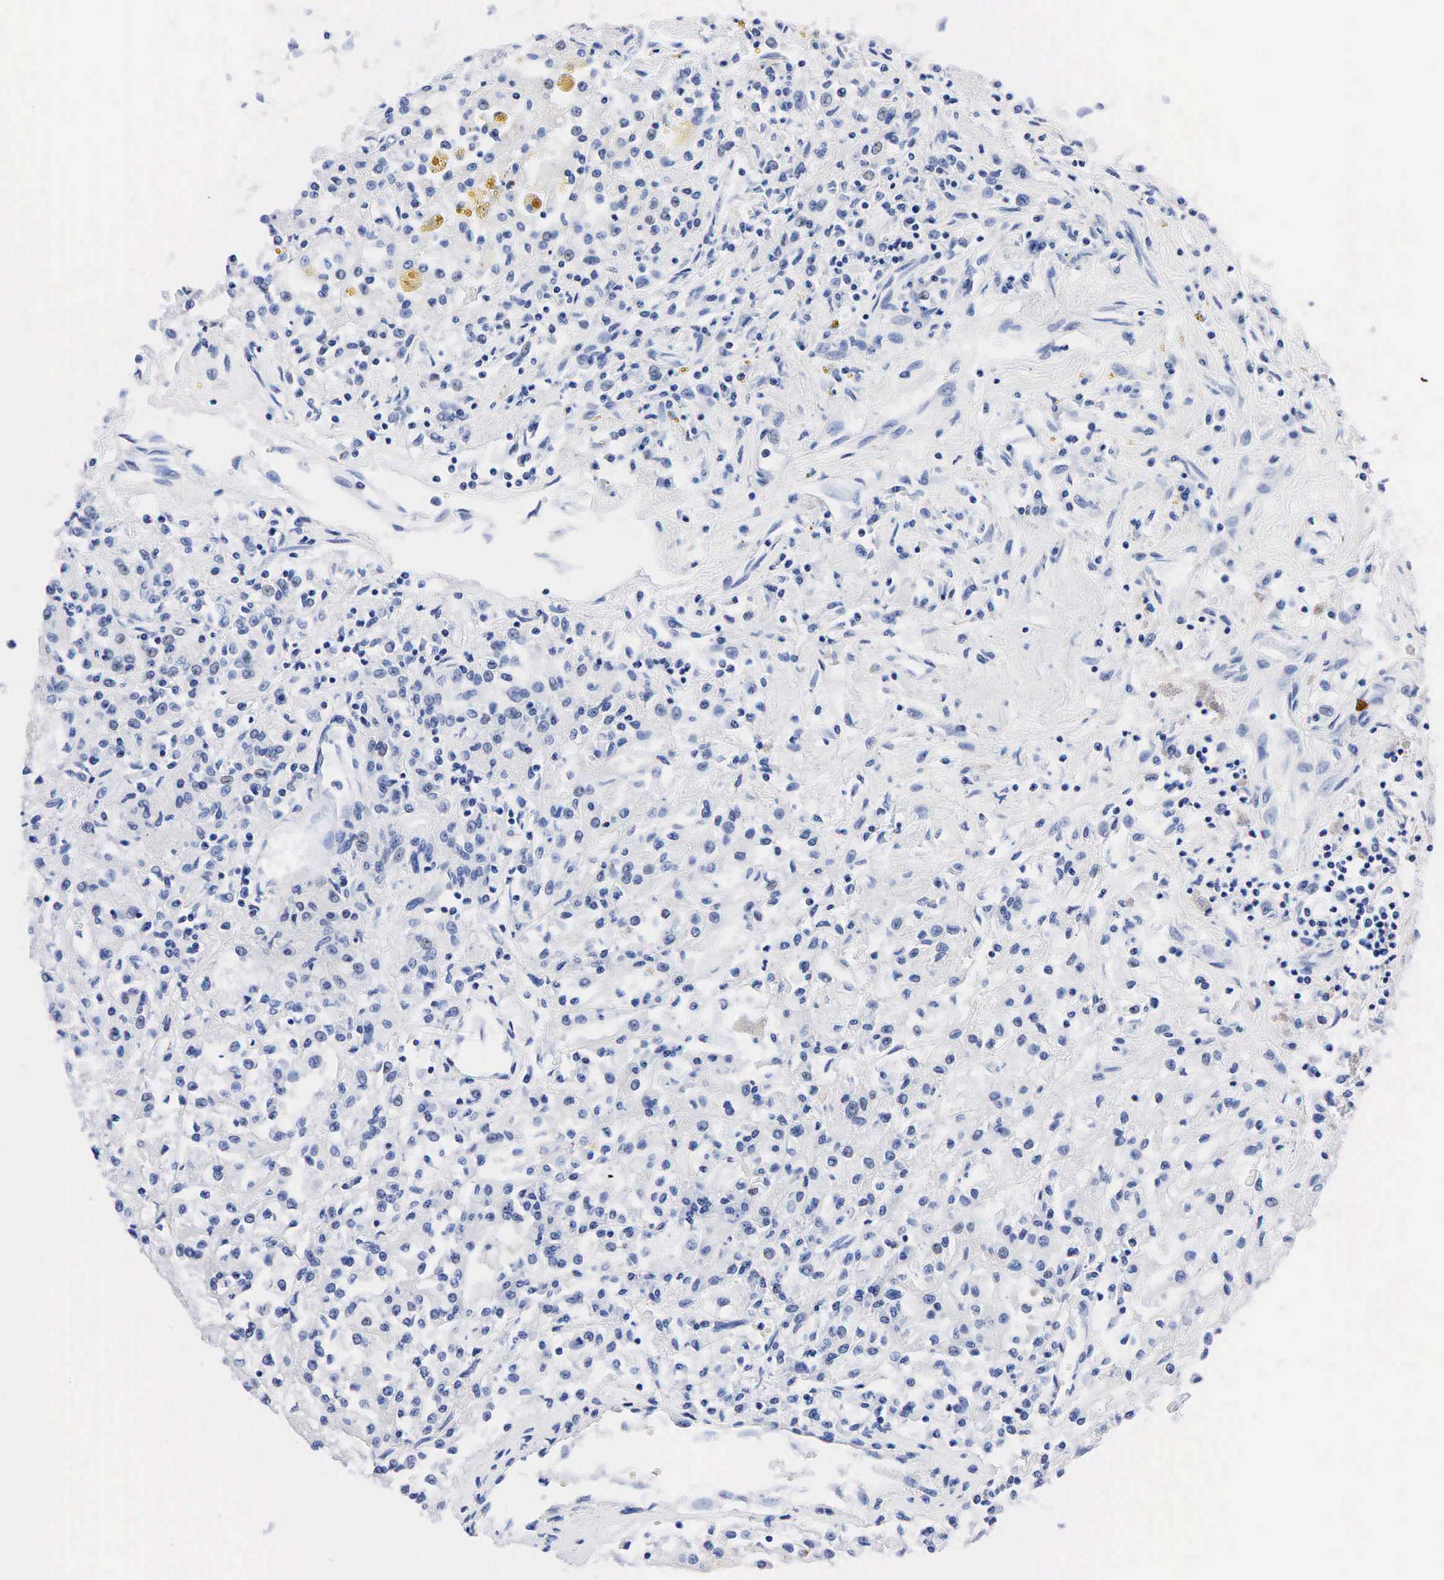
{"staining": {"intensity": "negative", "quantity": "none", "location": "none"}, "tissue": "renal cancer", "cell_type": "Tumor cells", "image_type": "cancer", "snomed": [{"axis": "morphology", "description": "Adenocarcinoma, NOS"}, {"axis": "topography", "description": "Kidney"}], "caption": "Immunohistochemistry micrograph of human renal adenocarcinoma stained for a protein (brown), which exhibits no positivity in tumor cells. (DAB immunohistochemistry (IHC) visualized using brightfield microscopy, high magnification).", "gene": "PTH", "patient": {"sex": "male", "age": 78}}